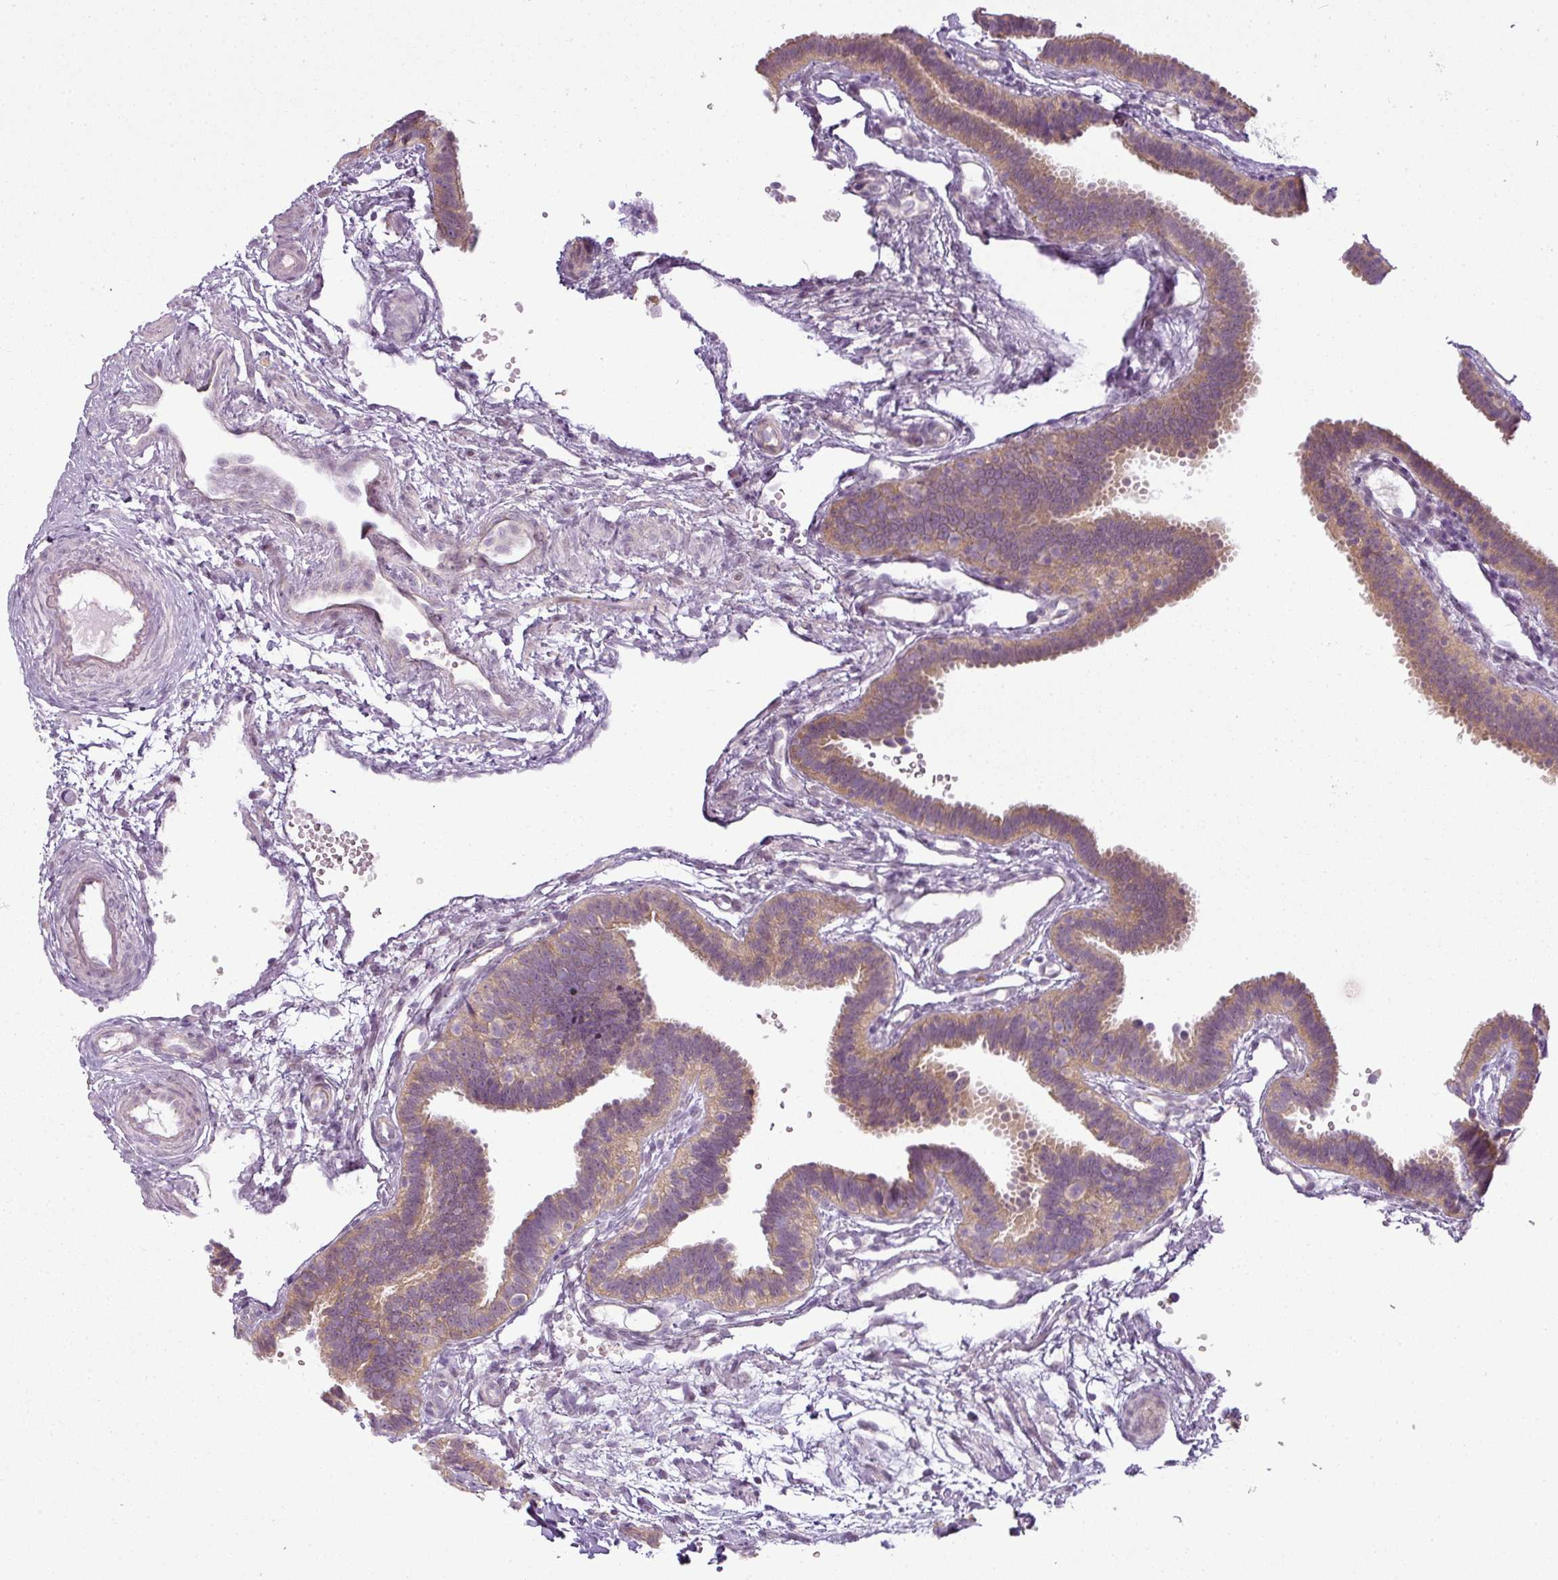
{"staining": {"intensity": "moderate", "quantity": "25%-75%", "location": "cytoplasmic/membranous"}, "tissue": "fallopian tube", "cell_type": "Glandular cells", "image_type": "normal", "snomed": [{"axis": "morphology", "description": "Normal tissue, NOS"}, {"axis": "topography", "description": "Fallopian tube"}], "caption": "Immunohistochemistry (IHC) photomicrograph of unremarkable human fallopian tube stained for a protein (brown), which demonstrates medium levels of moderate cytoplasmic/membranous expression in approximately 25%-75% of glandular cells.", "gene": "LY75", "patient": {"sex": "female", "age": 37}}